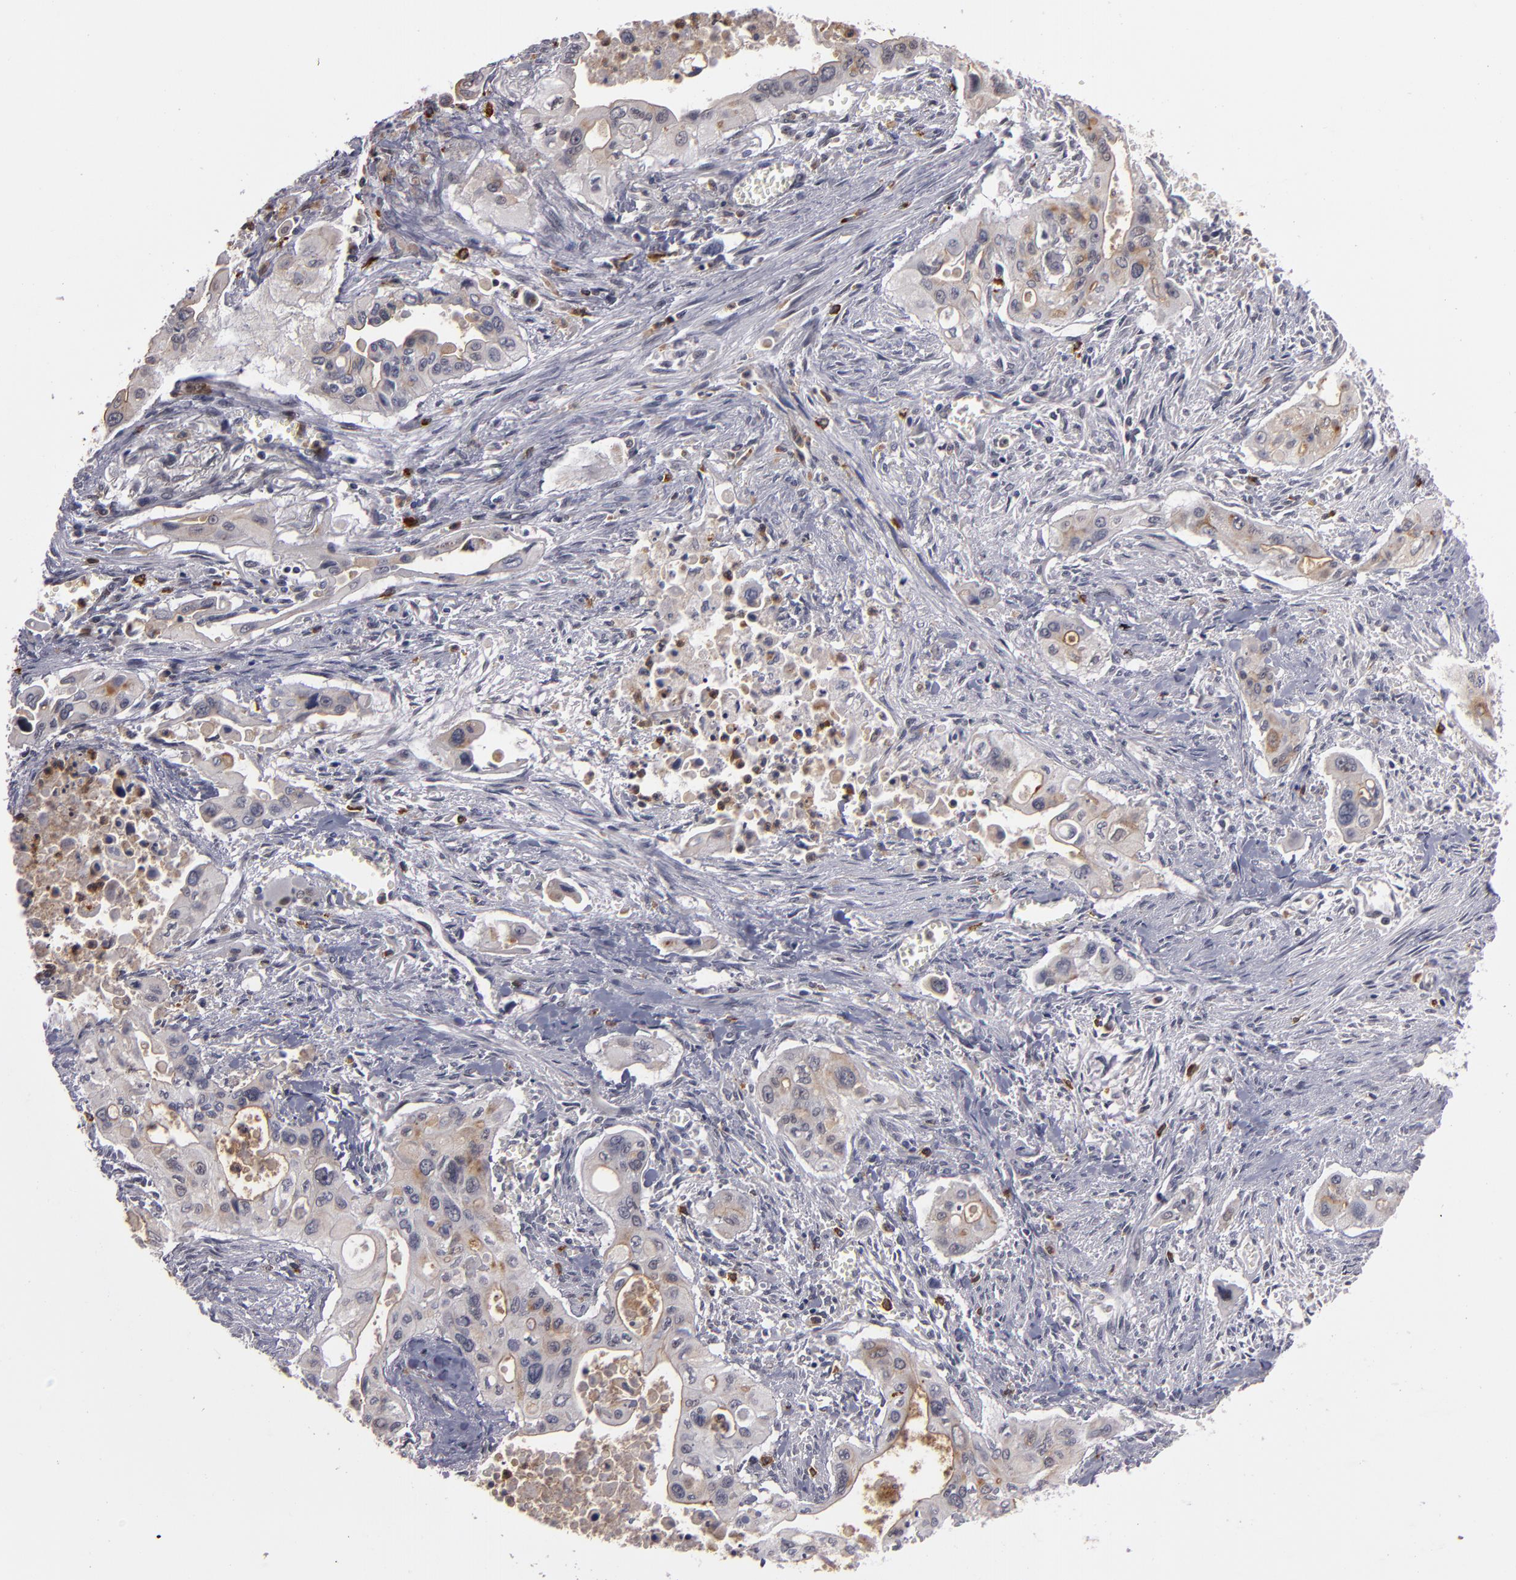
{"staining": {"intensity": "weak", "quantity": ">75%", "location": "cytoplasmic/membranous"}, "tissue": "pancreatic cancer", "cell_type": "Tumor cells", "image_type": "cancer", "snomed": [{"axis": "morphology", "description": "Adenocarcinoma, NOS"}, {"axis": "topography", "description": "Pancreas"}], "caption": "Pancreatic adenocarcinoma was stained to show a protein in brown. There is low levels of weak cytoplasmic/membranous expression in approximately >75% of tumor cells.", "gene": "STX3", "patient": {"sex": "male", "age": 77}}